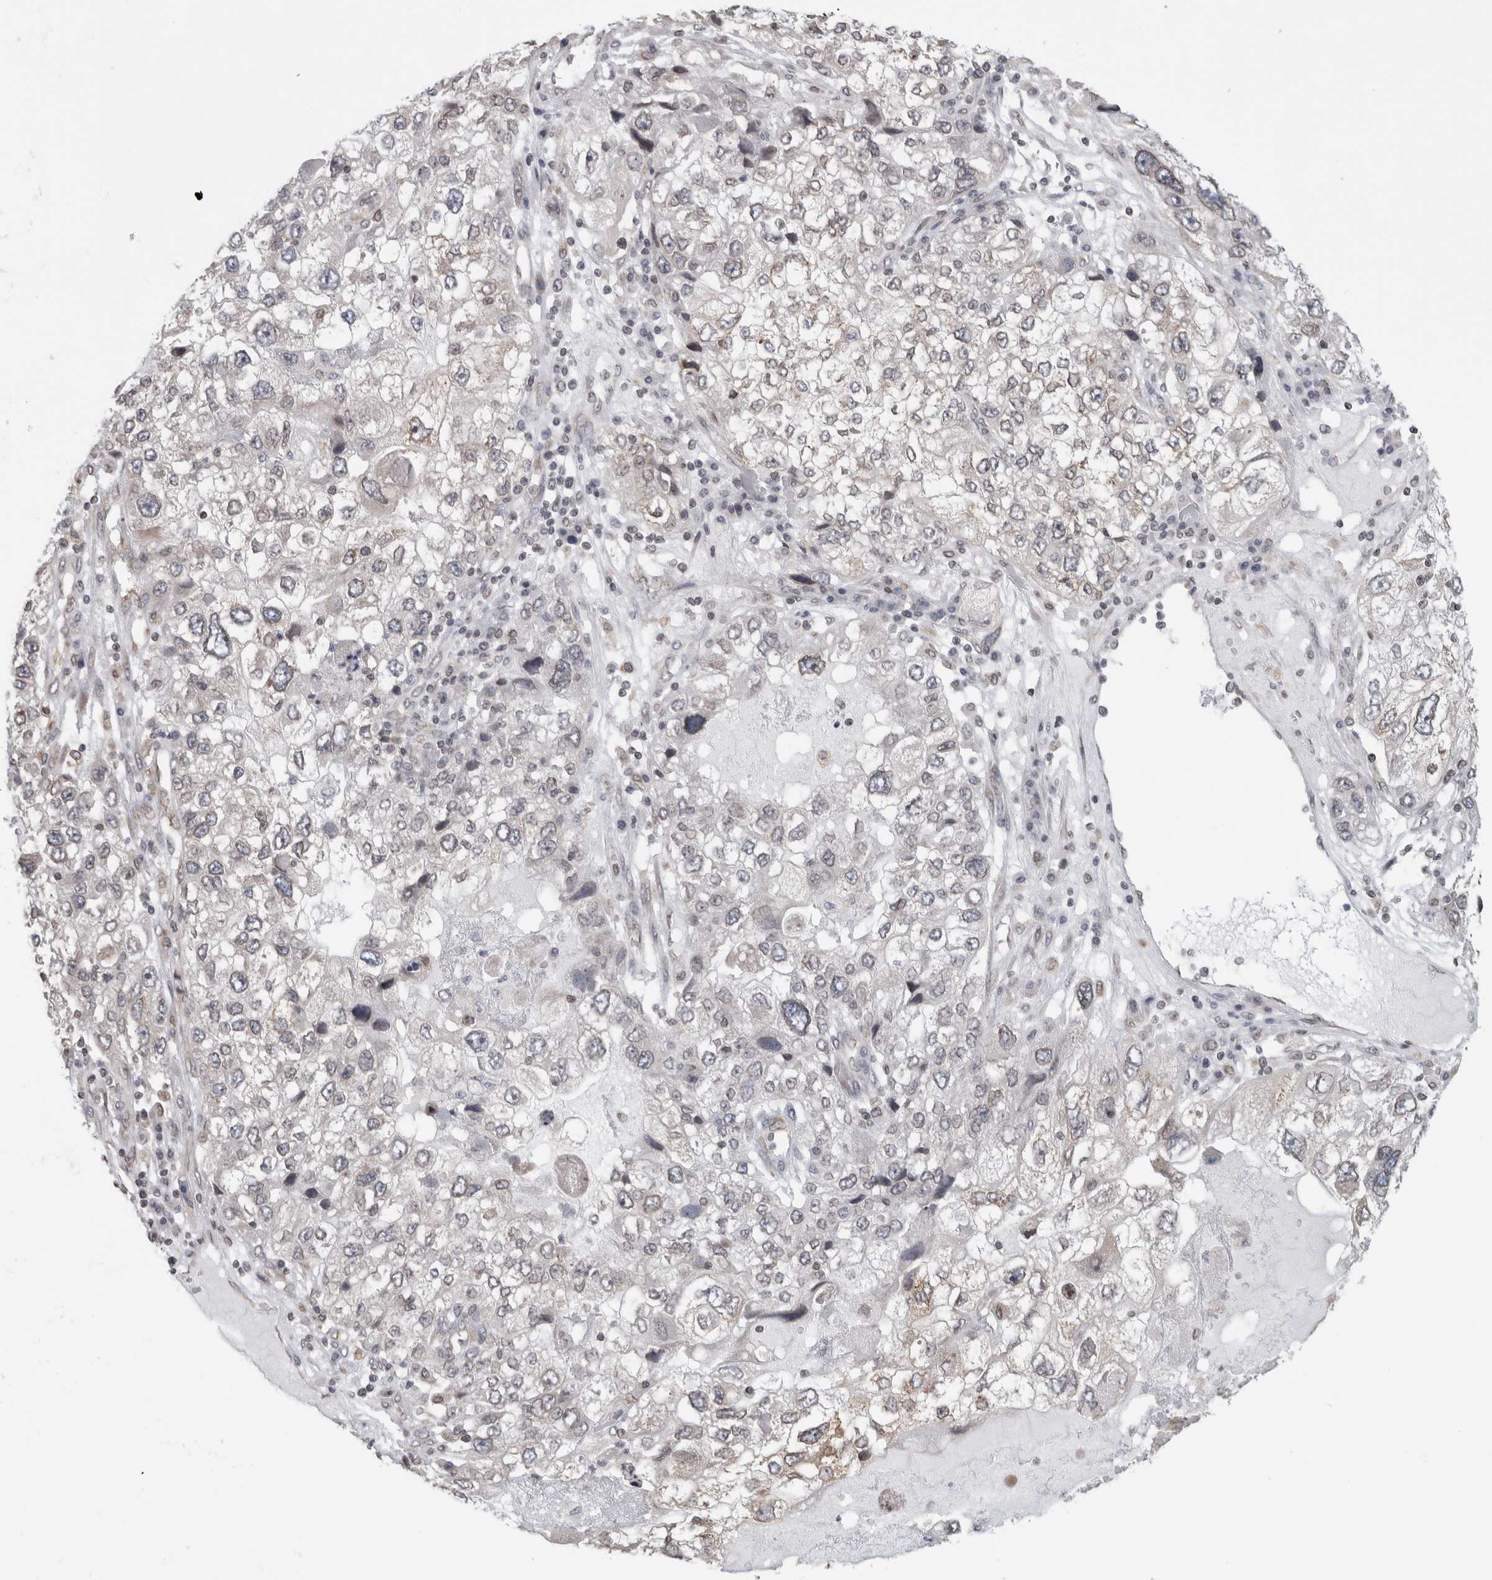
{"staining": {"intensity": "weak", "quantity": "<25%", "location": "cytoplasmic/membranous,nuclear"}, "tissue": "endometrial cancer", "cell_type": "Tumor cells", "image_type": "cancer", "snomed": [{"axis": "morphology", "description": "Adenocarcinoma, NOS"}, {"axis": "topography", "description": "Endometrium"}], "caption": "Human endometrial cancer stained for a protein using IHC displays no staining in tumor cells.", "gene": "RBMX2", "patient": {"sex": "female", "age": 49}}